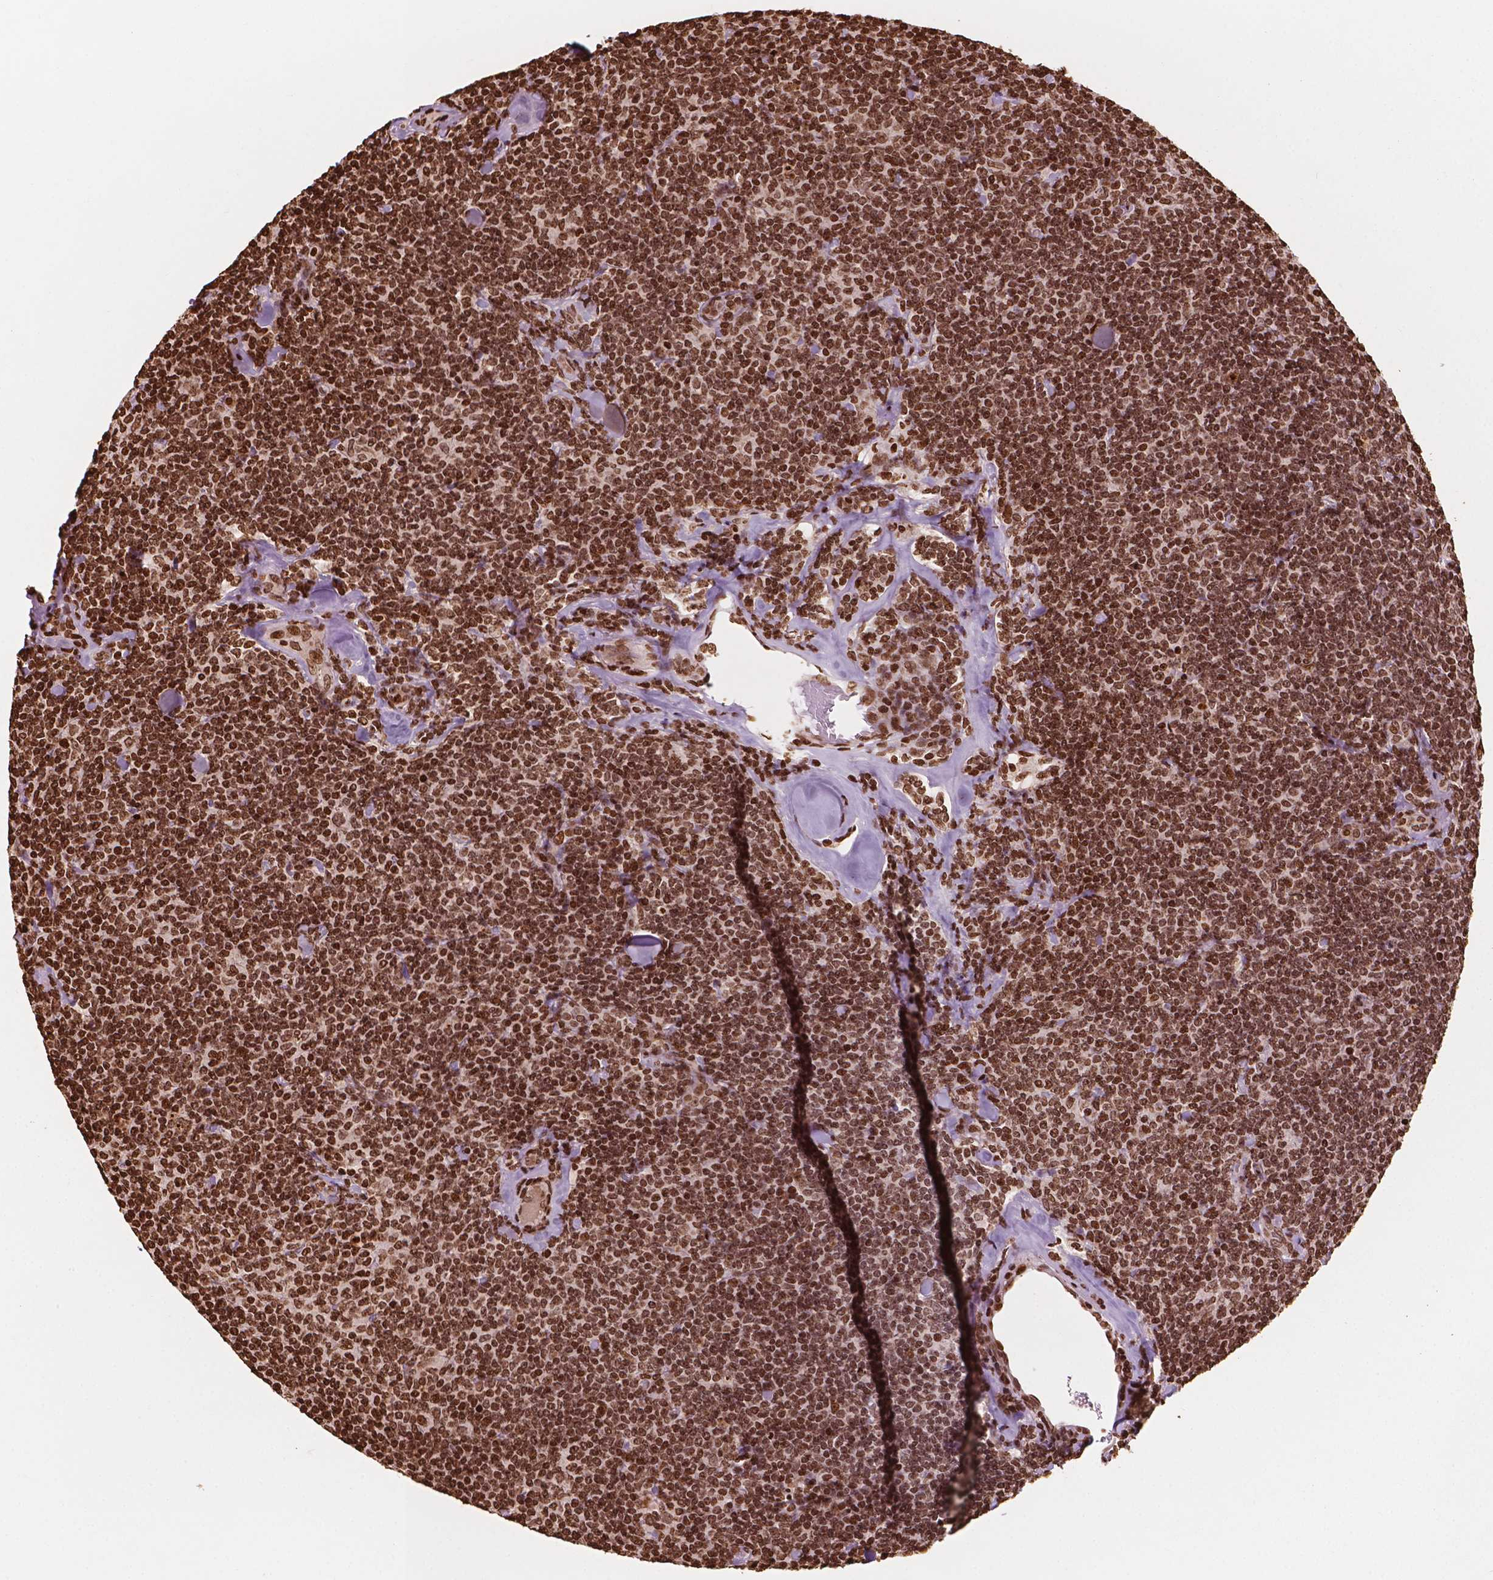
{"staining": {"intensity": "strong", "quantity": ">75%", "location": "nuclear"}, "tissue": "lymphoma", "cell_type": "Tumor cells", "image_type": "cancer", "snomed": [{"axis": "morphology", "description": "Malignant lymphoma, non-Hodgkin's type, Low grade"}, {"axis": "topography", "description": "Lymph node"}], "caption": "The photomicrograph demonstrates immunohistochemical staining of lymphoma. There is strong nuclear staining is appreciated in about >75% of tumor cells.", "gene": "H3C7", "patient": {"sex": "female", "age": 56}}